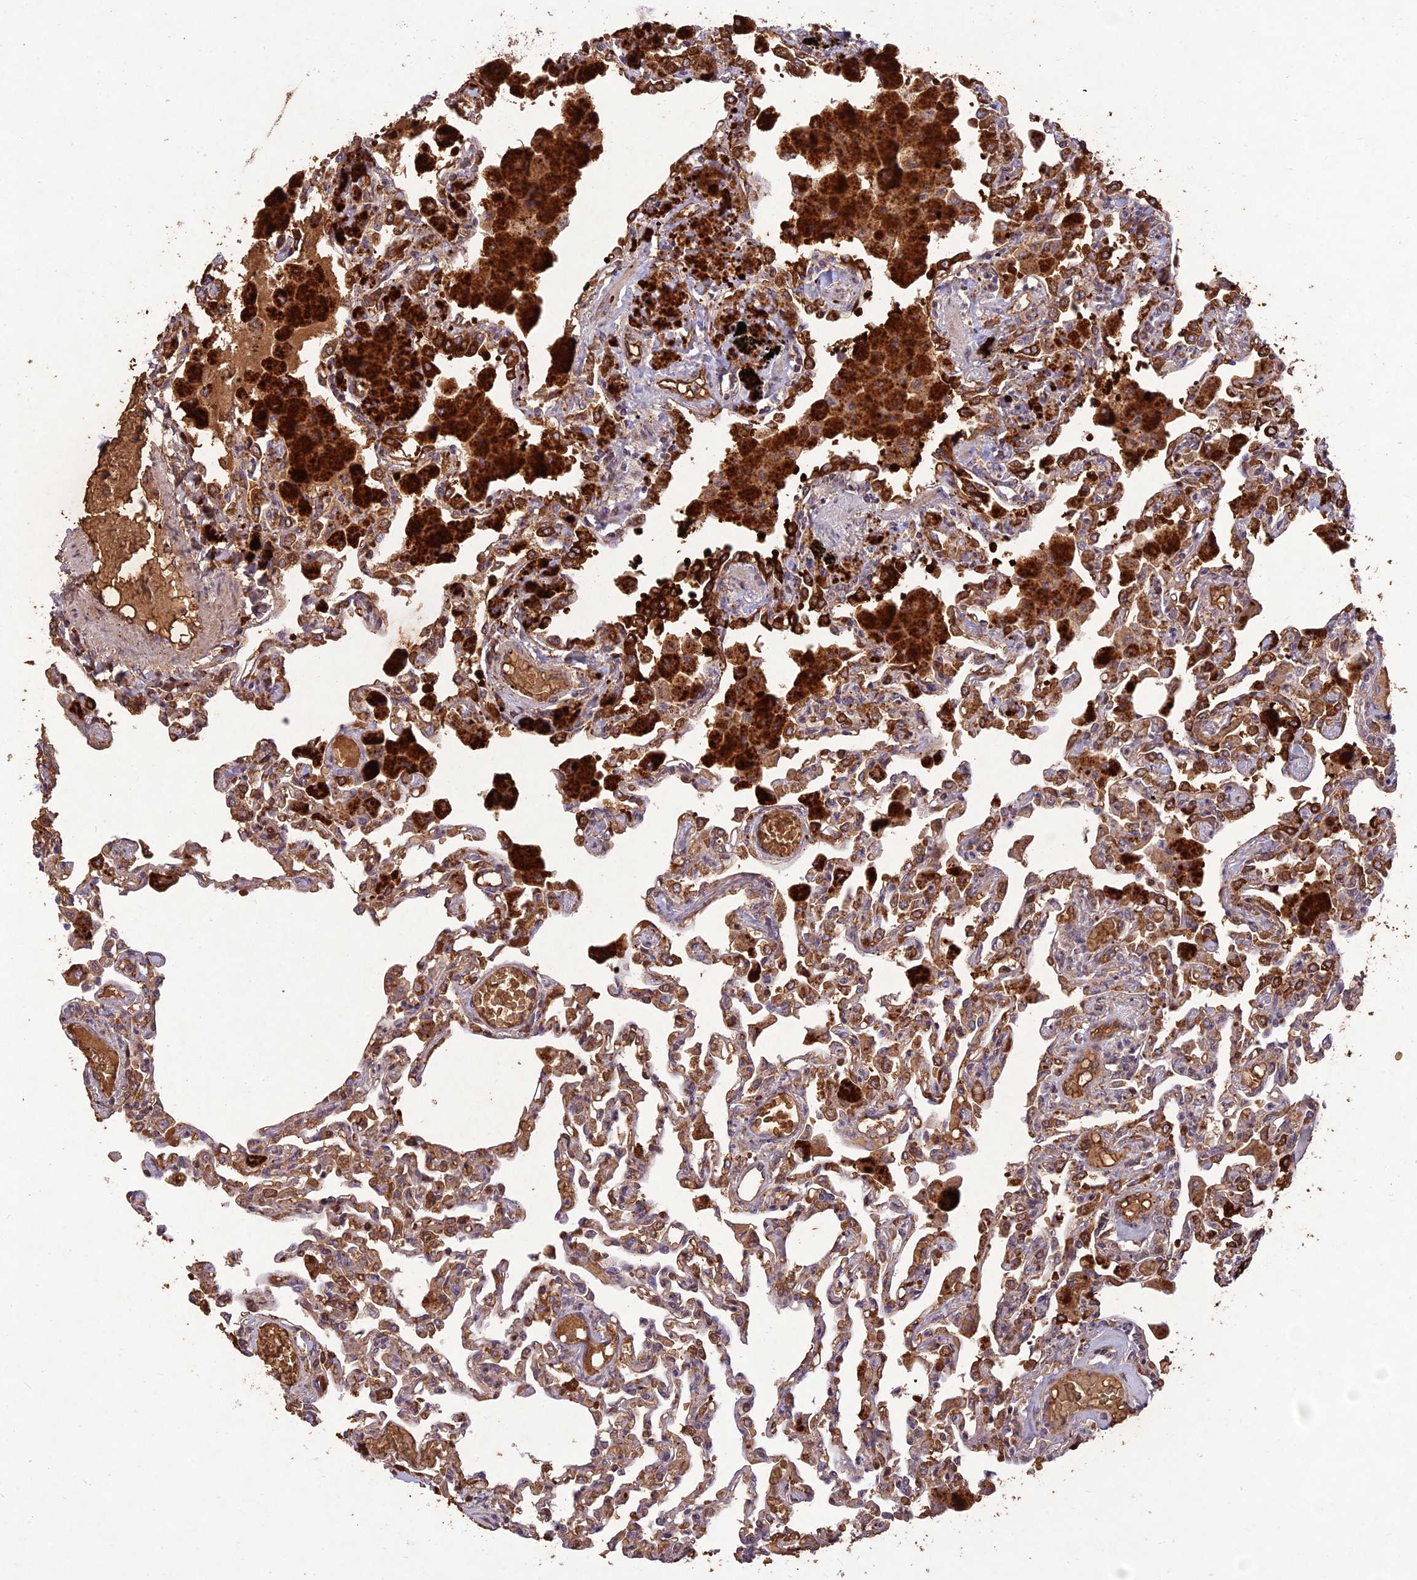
{"staining": {"intensity": "moderate", "quantity": ">75%", "location": "cytoplasmic/membranous"}, "tissue": "lung", "cell_type": "Alveolar cells", "image_type": "normal", "snomed": [{"axis": "morphology", "description": "Normal tissue, NOS"}, {"axis": "topography", "description": "Bronchus"}, {"axis": "topography", "description": "Lung"}], "caption": "IHC of normal human lung displays medium levels of moderate cytoplasmic/membranous expression in approximately >75% of alveolar cells.", "gene": "PPP1R11", "patient": {"sex": "female", "age": 49}}